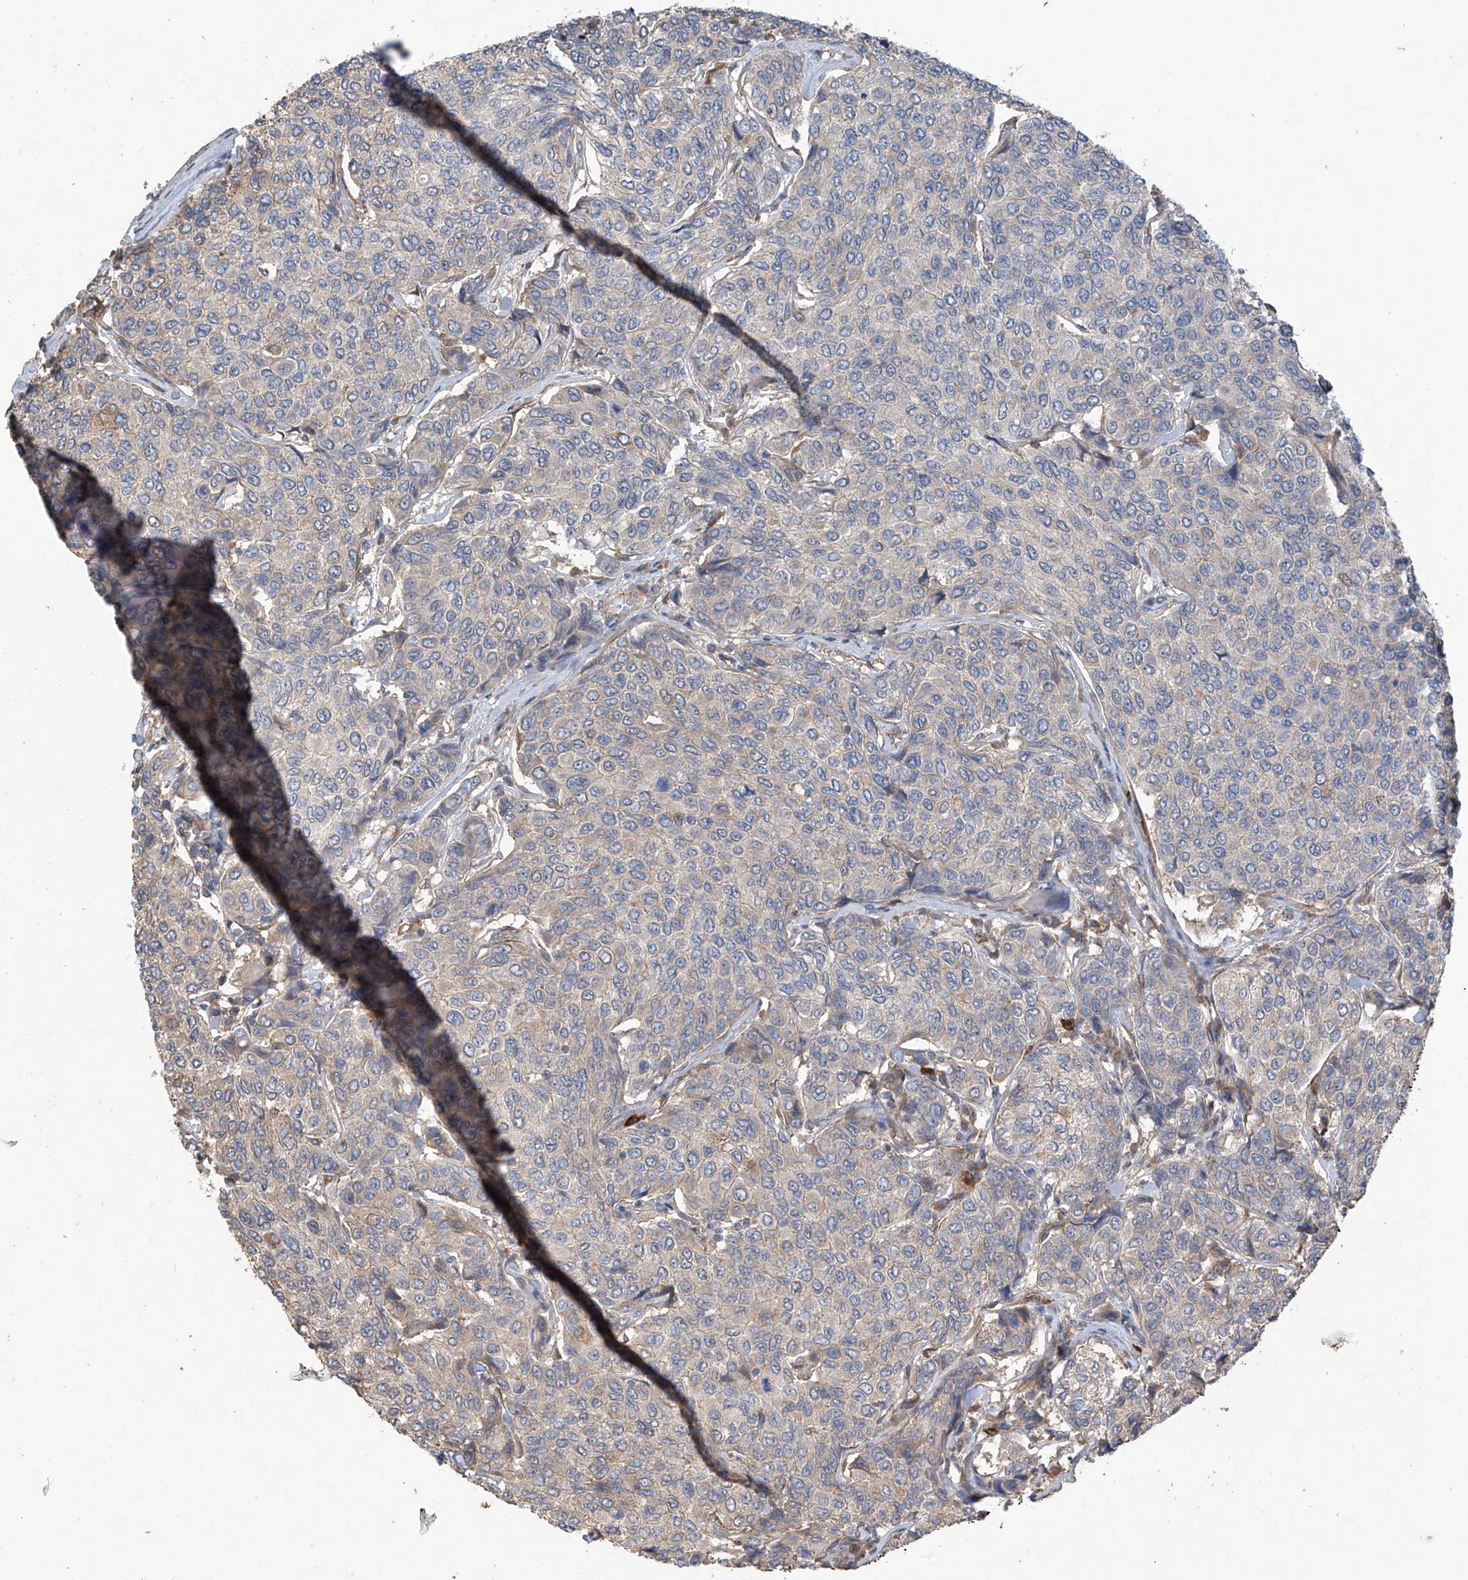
{"staining": {"intensity": "weak", "quantity": "25%-75%", "location": "cytoplasmic/membranous"}, "tissue": "breast cancer", "cell_type": "Tumor cells", "image_type": "cancer", "snomed": [{"axis": "morphology", "description": "Duct carcinoma"}, {"axis": "topography", "description": "Breast"}], "caption": "IHC (DAB (3,3'-diaminobenzidine)) staining of human breast cancer (invasive ductal carcinoma) displays weak cytoplasmic/membranous protein staining in about 25%-75% of tumor cells. (DAB (3,3'-diaminobenzidine) IHC with brightfield microscopy, high magnification).", "gene": "AGBL5", "patient": {"sex": "female", "age": 55}}